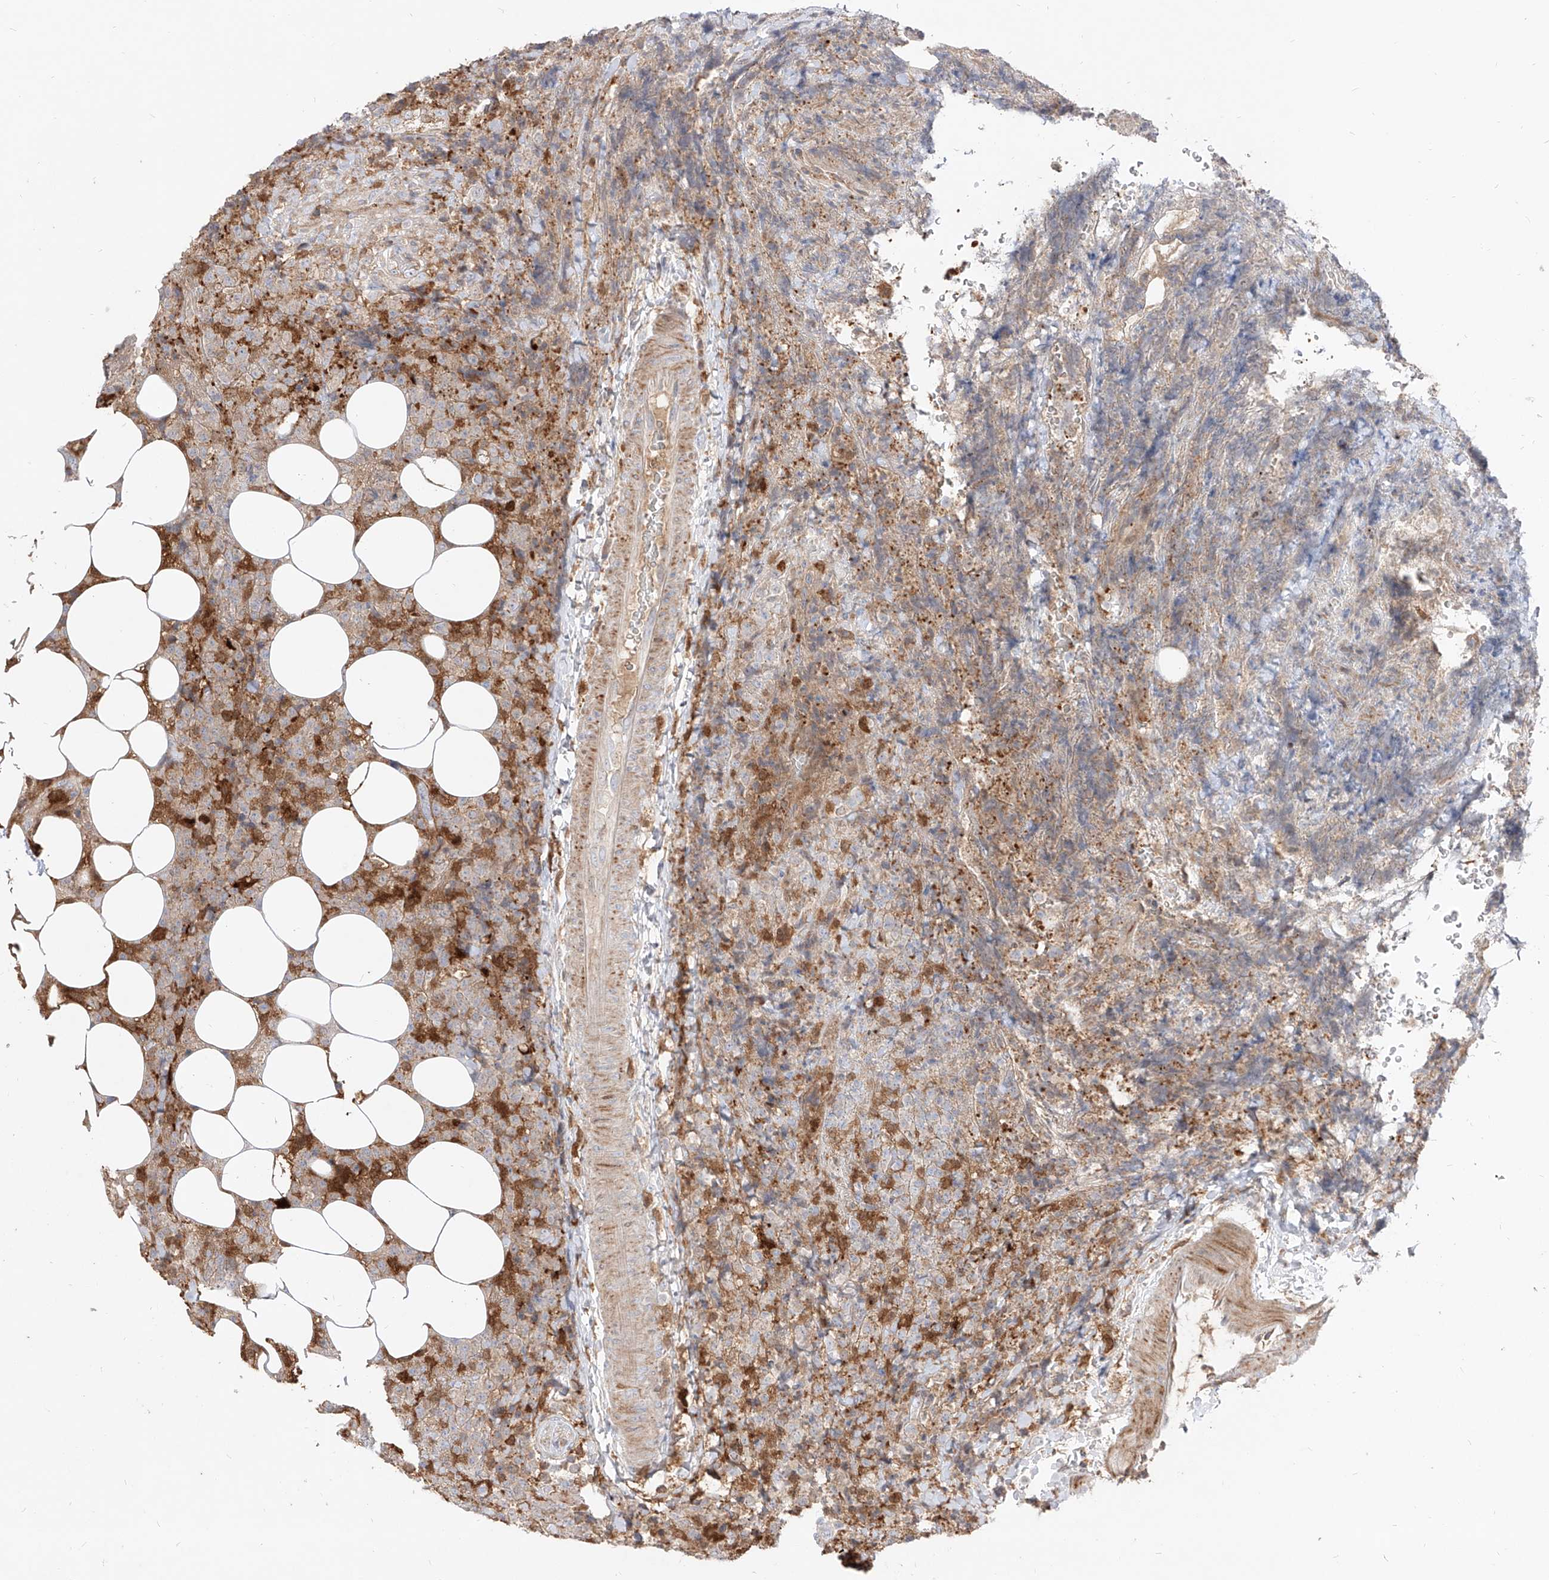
{"staining": {"intensity": "moderate", "quantity": "<25%", "location": "cytoplasmic/membranous"}, "tissue": "lymphoma", "cell_type": "Tumor cells", "image_type": "cancer", "snomed": [{"axis": "morphology", "description": "Malignant lymphoma, non-Hodgkin's type, High grade"}, {"axis": "topography", "description": "Lymph node"}], "caption": "IHC of human lymphoma displays low levels of moderate cytoplasmic/membranous staining in about <25% of tumor cells.", "gene": "KYNU", "patient": {"sex": "male", "age": 13}}